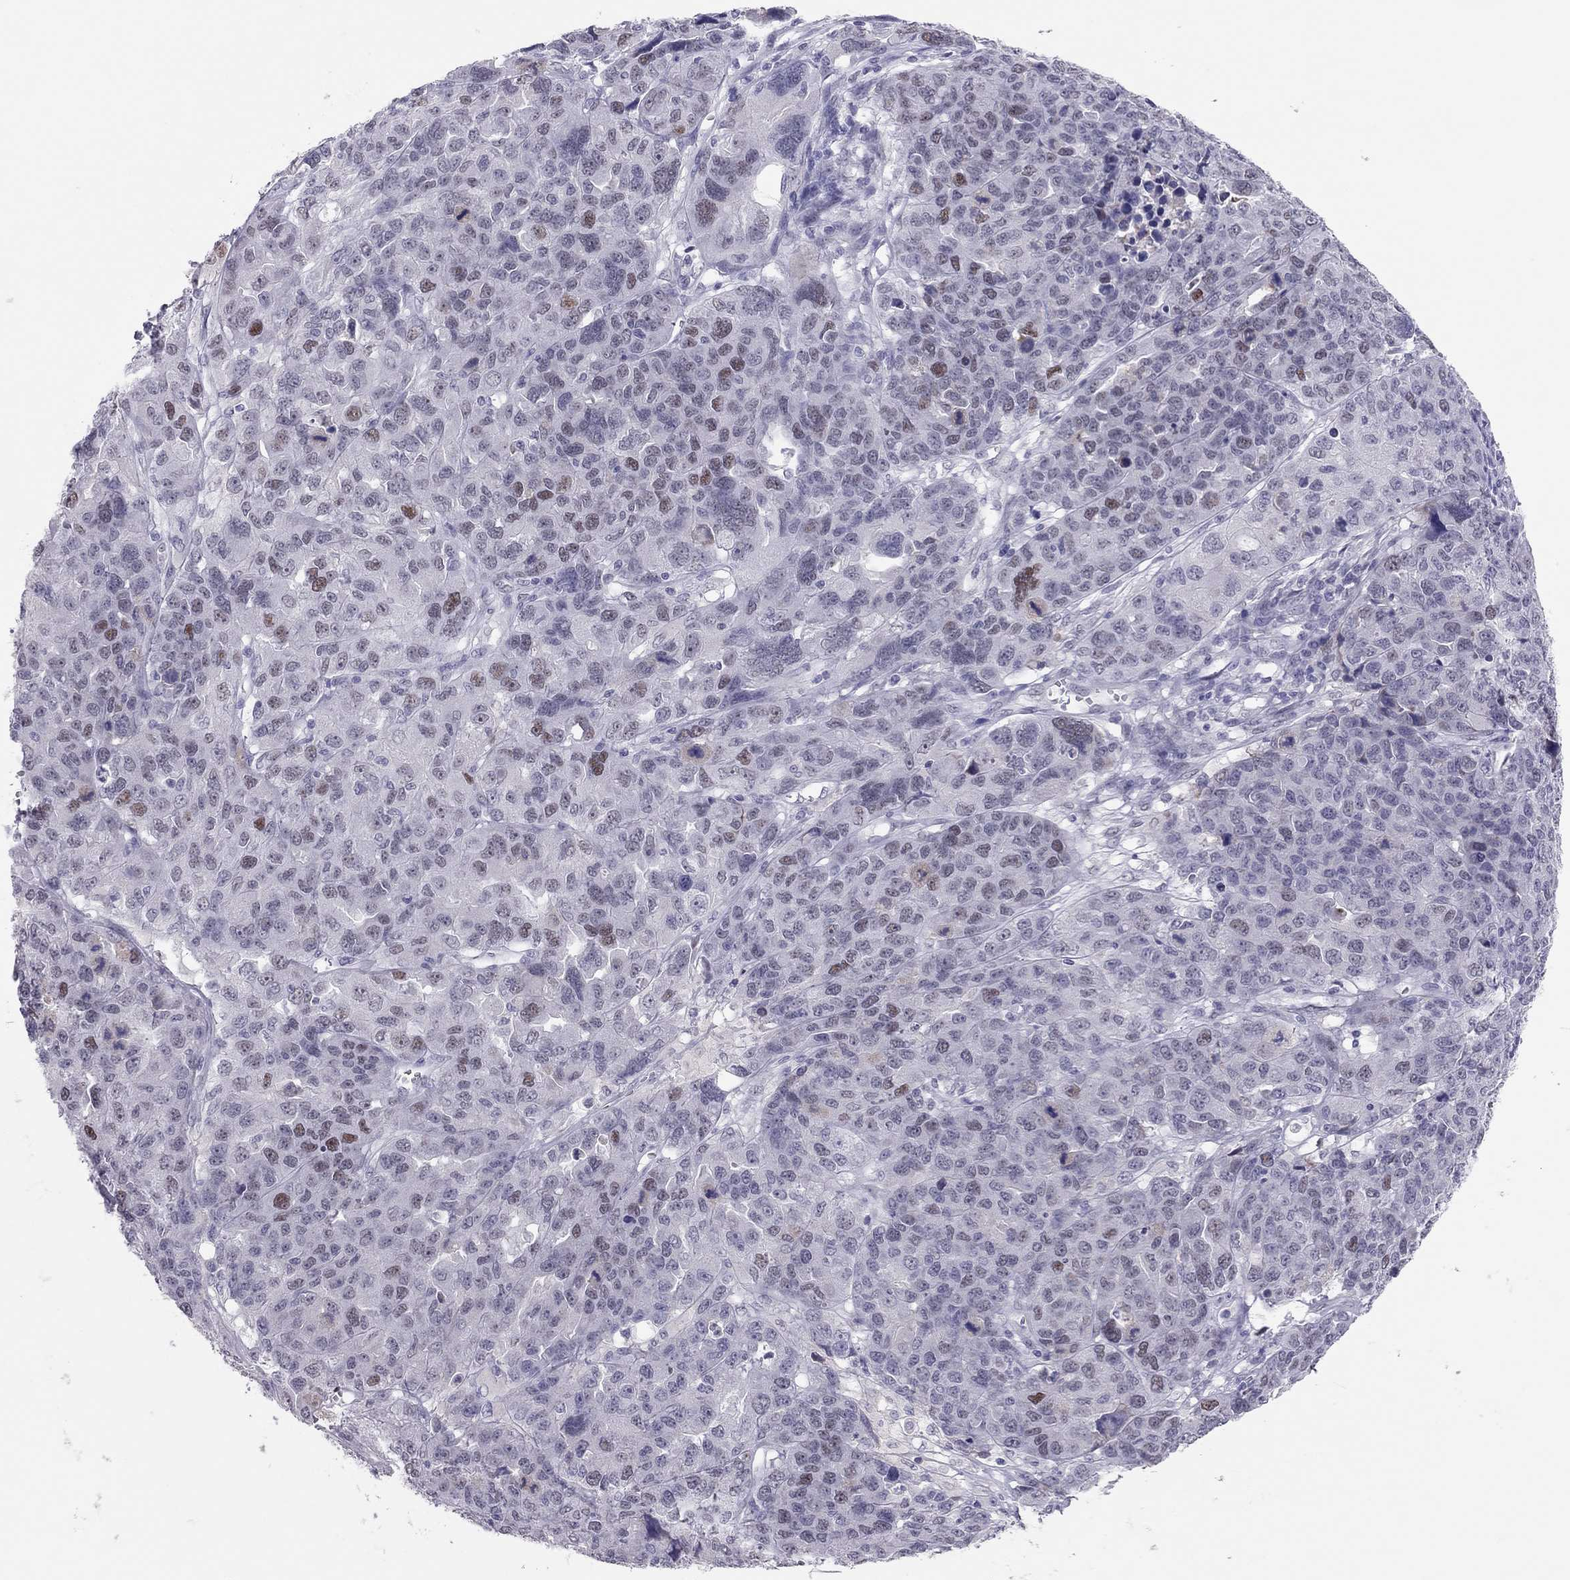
{"staining": {"intensity": "strong", "quantity": "<25%", "location": "nuclear"}, "tissue": "ovarian cancer", "cell_type": "Tumor cells", "image_type": "cancer", "snomed": [{"axis": "morphology", "description": "Cystadenocarcinoma, serous, NOS"}, {"axis": "topography", "description": "Ovary"}], "caption": "Brown immunohistochemical staining in human ovarian cancer (serous cystadenocarcinoma) reveals strong nuclear positivity in about <25% of tumor cells.", "gene": "PHOX2A", "patient": {"sex": "female", "age": 87}}